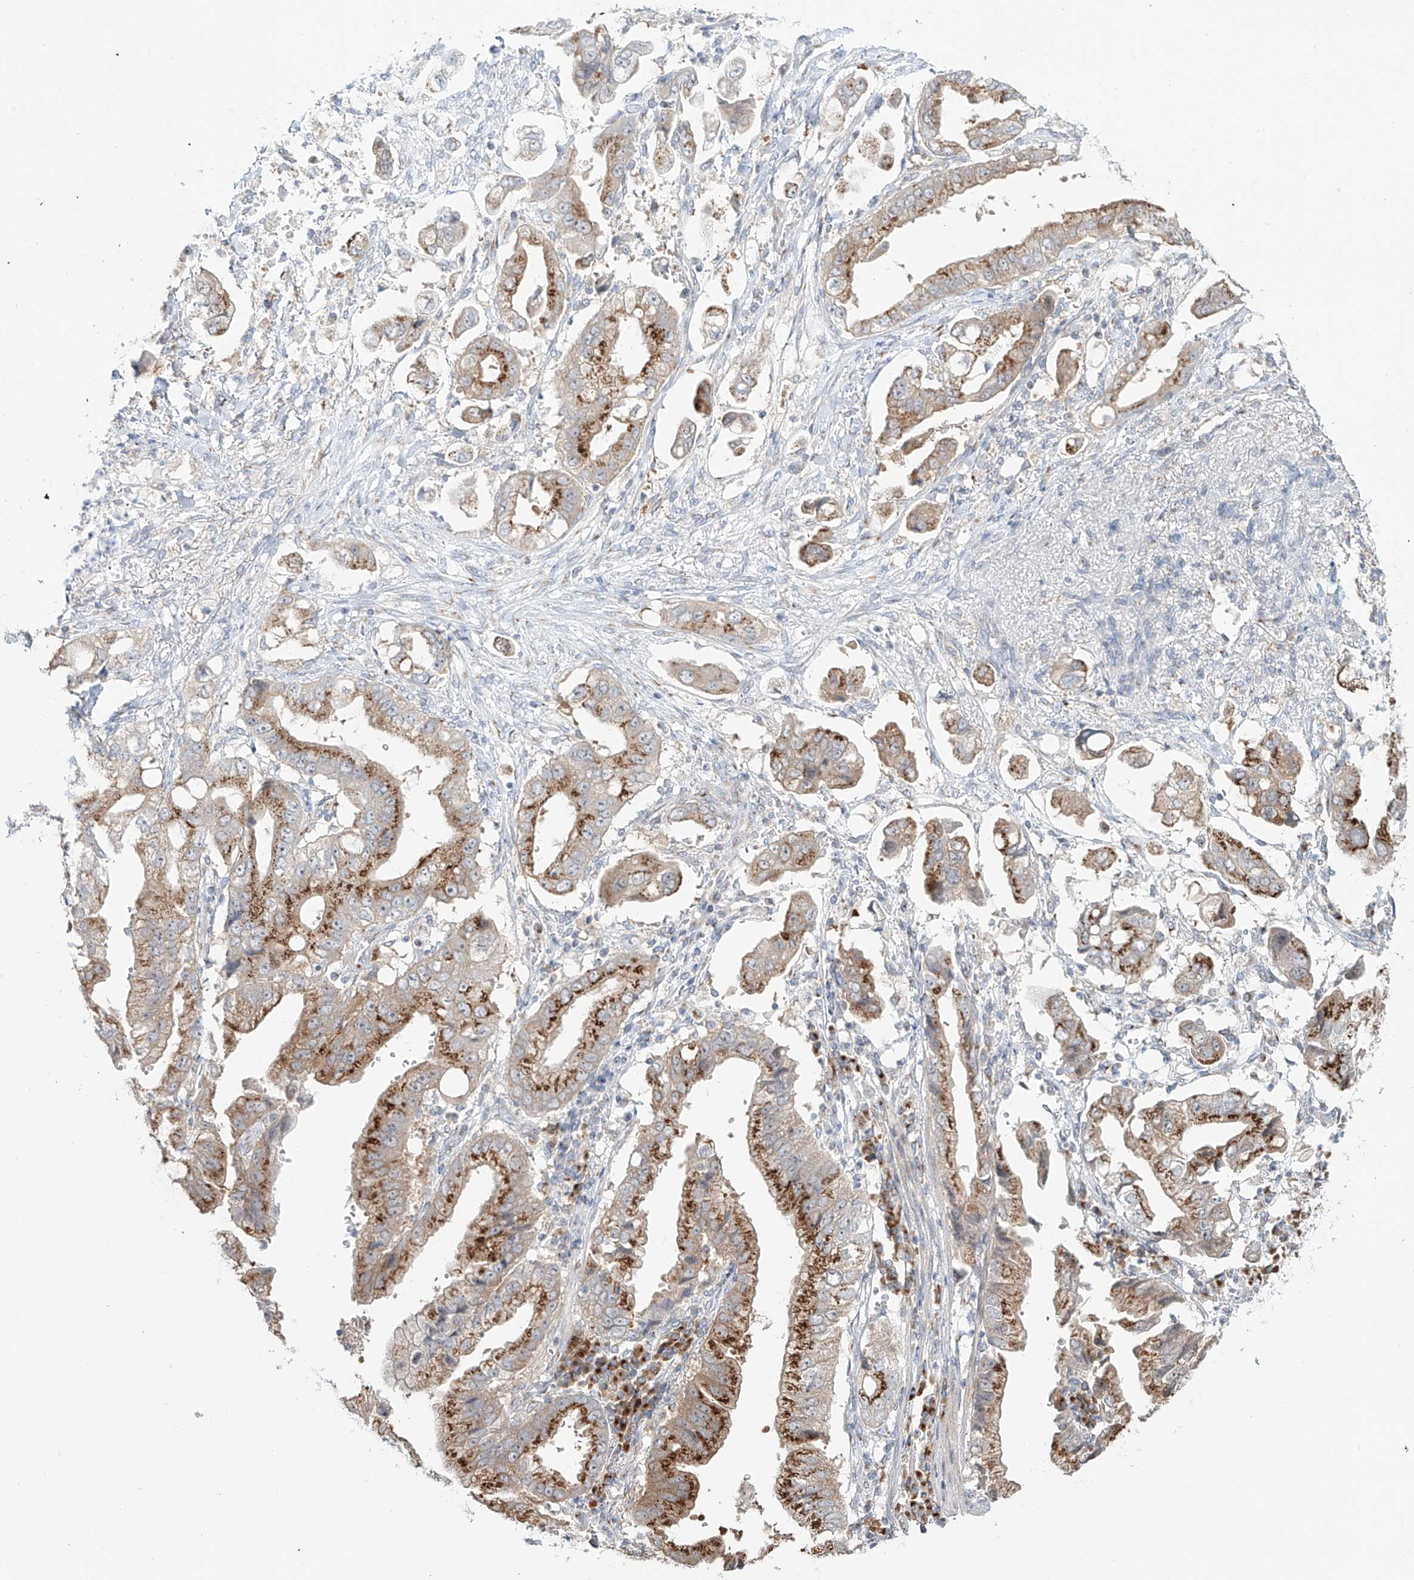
{"staining": {"intensity": "moderate", "quantity": "25%-75%", "location": "cytoplasmic/membranous"}, "tissue": "stomach cancer", "cell_type": "Tumor cells", "image_type": "cancer", "snomed": [{"axis": "morphology", "description": "Adenocarcinoma, NOS"}, {"axis": "topography", "description": "Stomach"}], "caption": "High-power microscopy captured an immunohistochemistry (IHC) photomicrograph of stomach adenocarcinoma, revealing moderate cytoplasmic/membranous staining in approximately 25%-75% of tumor cells.", "gene": "BSDC1", "patient": {"sex": "male", "age": 62}}